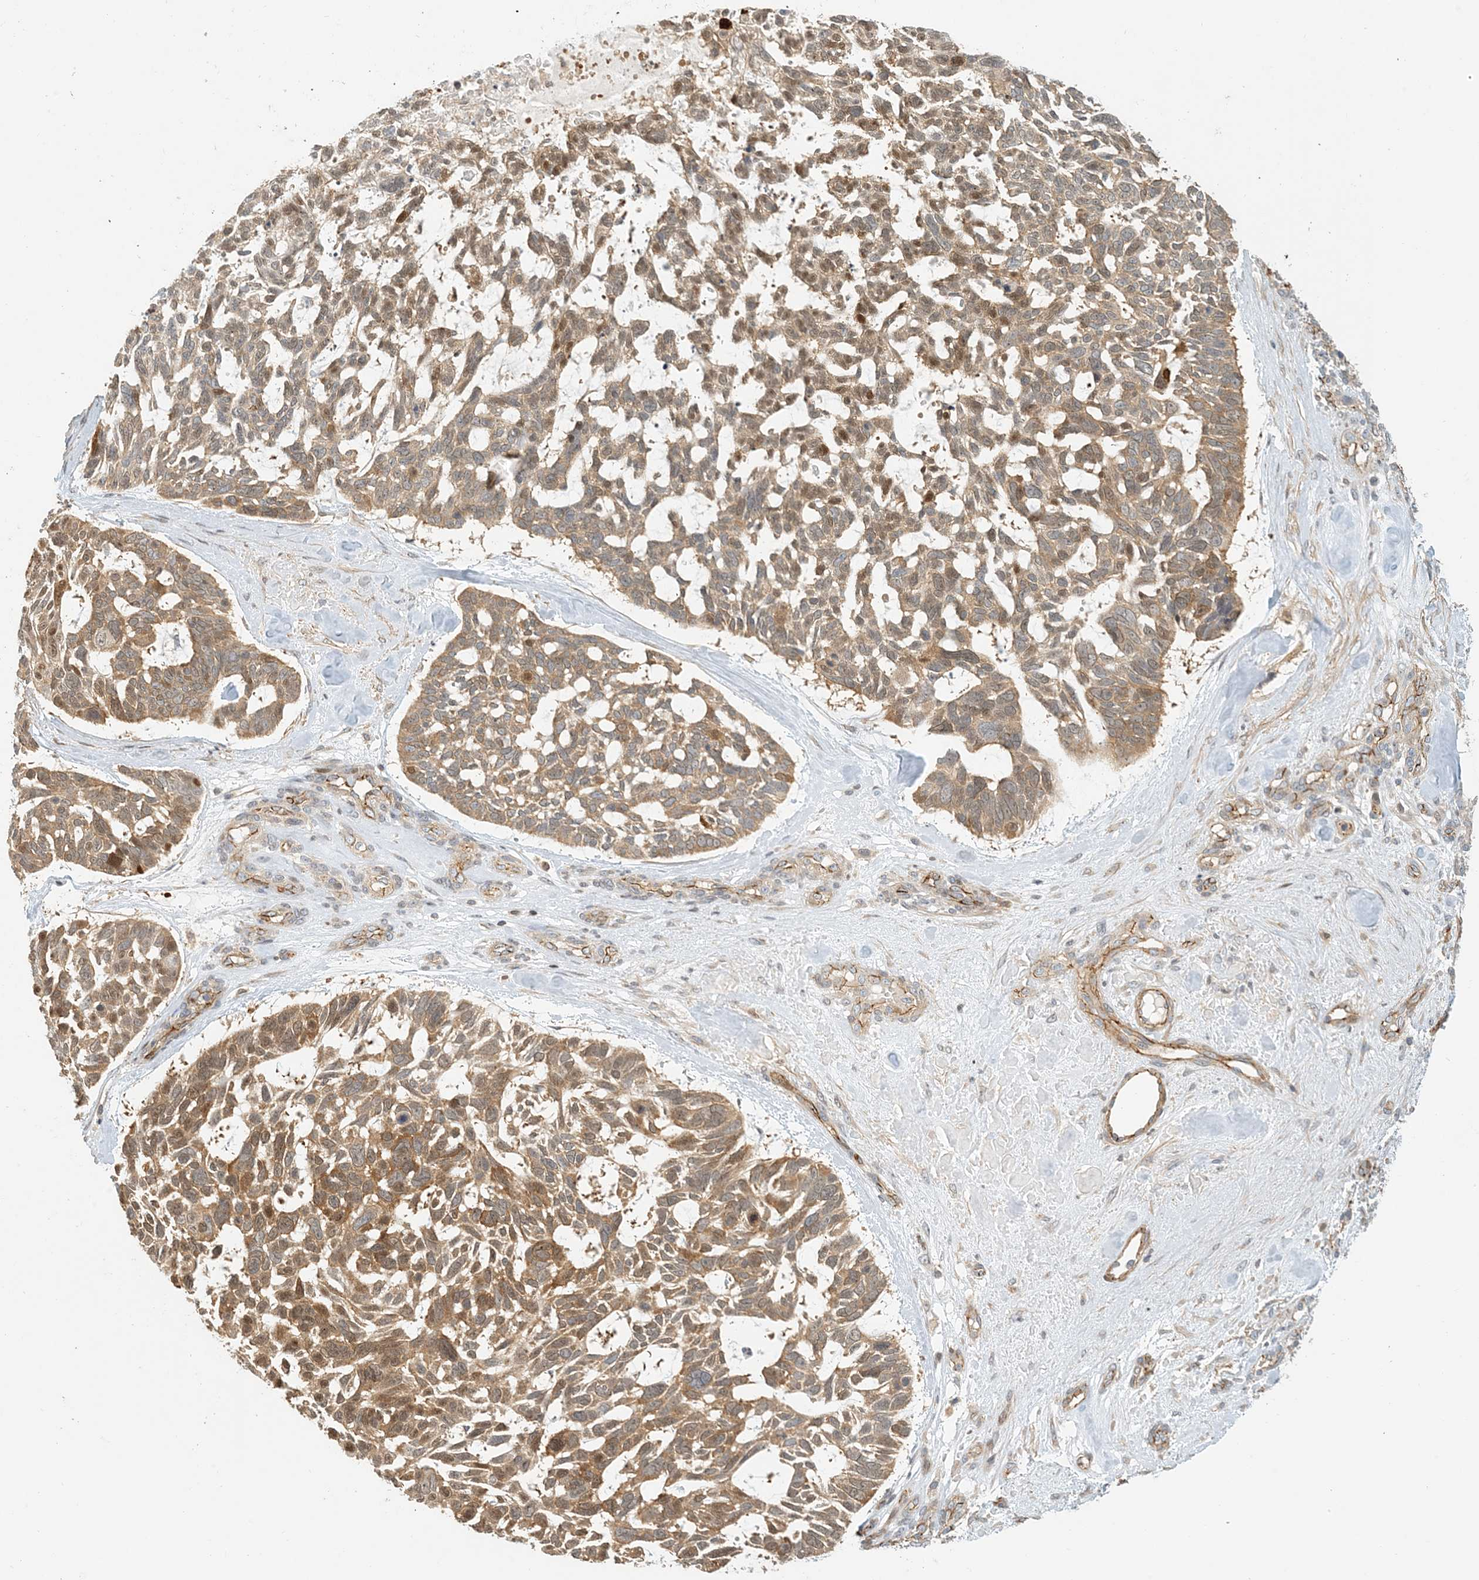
{"staining": {"intensity": "moderate", "quantity": "25%-75%", "location": "cytoplasmic/membranous,nuclear"}, "tissue": "skin cancer", "cell_type": "Tumor cells", "image_type": "cancer", "snomed": [{"axis": "morphology", "description": "Basal cell carcinoma"}, {"axis": "topography", "description": "Skin"}], "caption": "Immunohistochemical staining of skin basal cell carcinoma shows medium levels of moderate cytoplasmic/membranous and nuclear protein positivity in about 25%-75% of tumor cells.", "gene": "MAPKBP1", "patient": {"sex": "male", "age": 88}}